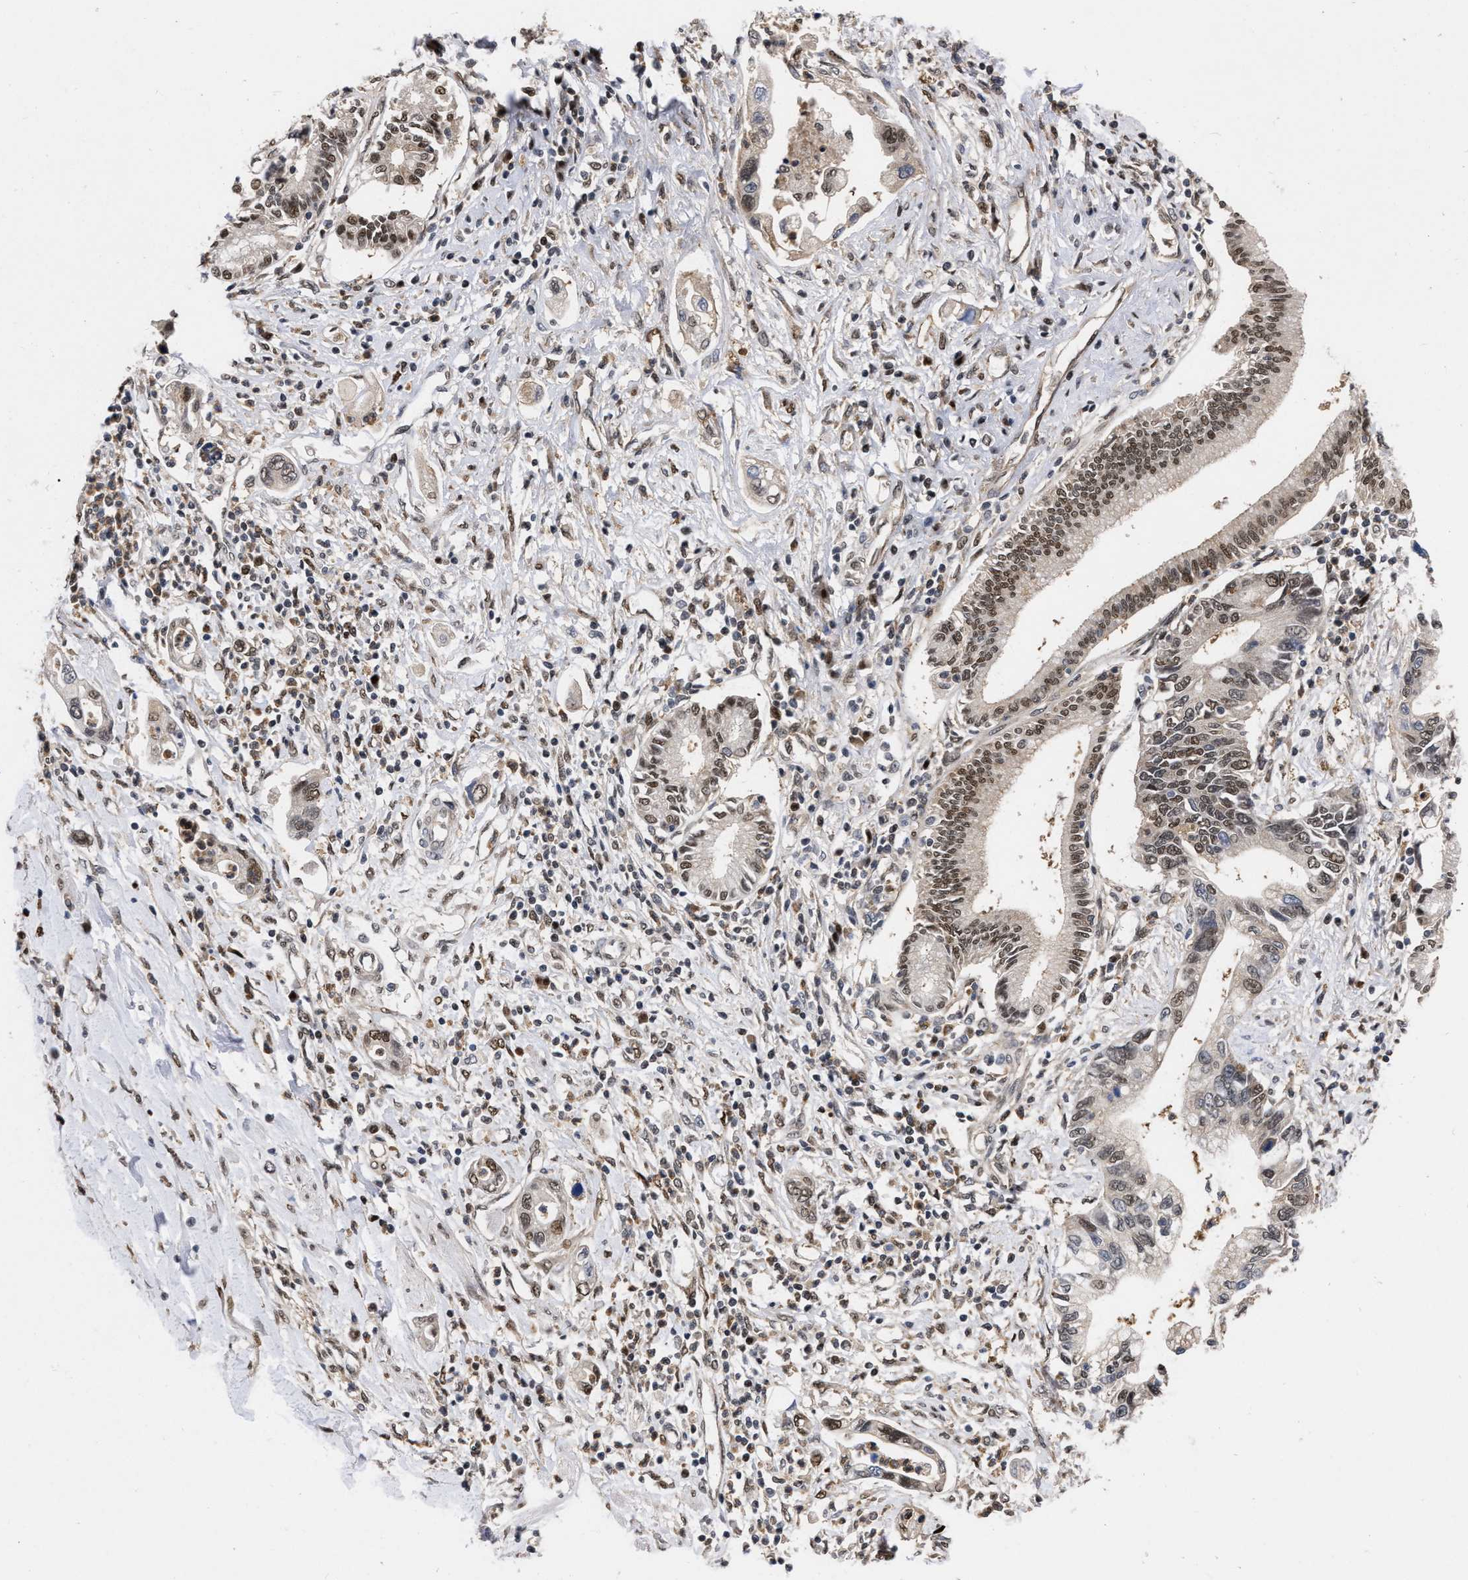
{"staining": {"intensity": "moderate", "quantity": "25%-75%", "location": "cytoplasmic/membranous,nuclear"}, "tissue": "pancreatic cancer", "cell_type": "Tumor cells", "image_type": "cancer", "snomed": [{"axis": "morphology", "description": "Adenocarcinoma, NOS"}, {"axis": "topography", "description": "Pancreas"}], "caption": "Approximately 25%-75% of tumor cells in human pancreatic cancer (adenocarcinoma) display moderate cytoplasmic/membranous and nuclear protein positivity as visualized by brown immunohistochemical staining.", "gene": "MDM4", "patient": {"sex": "male", "age": 56}}